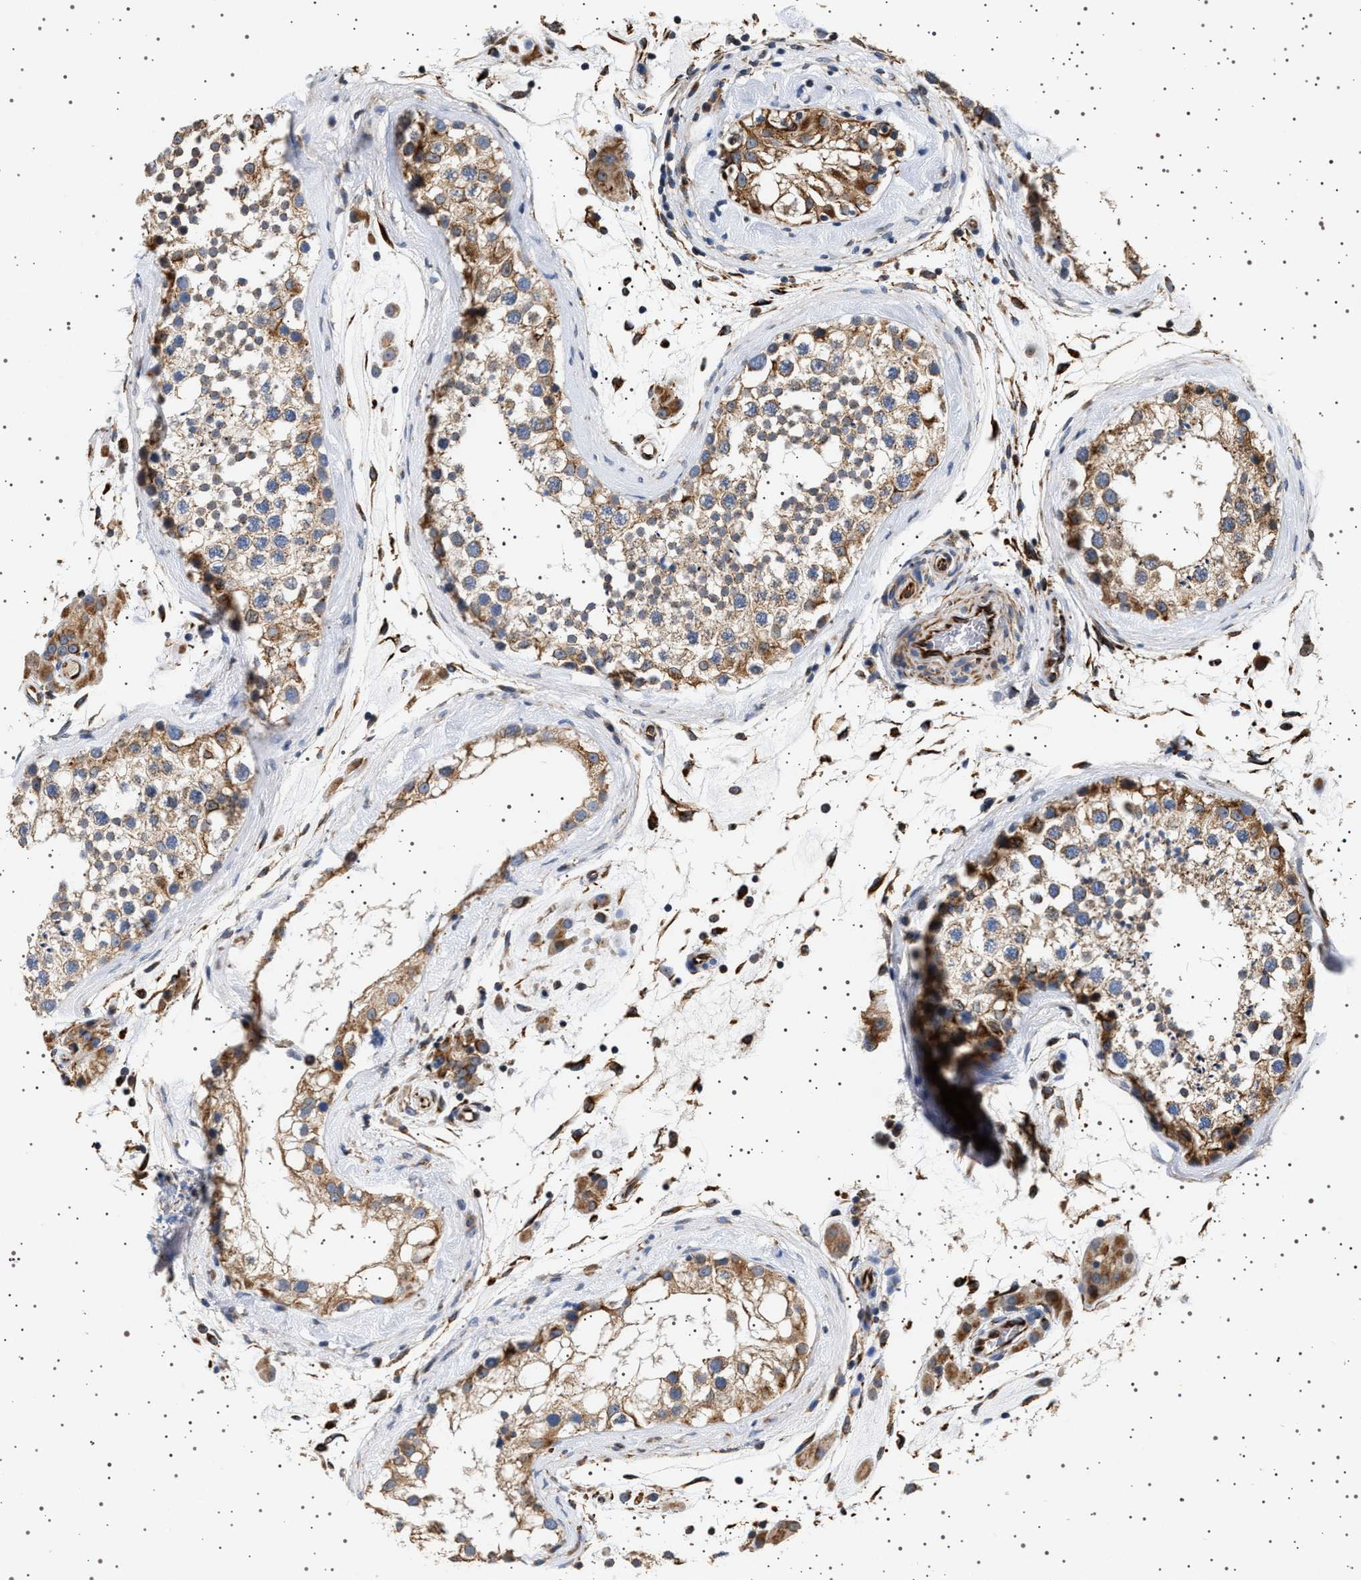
{"staining": {"intensity": "moderate", "quantity": ">75%", "location": "cytoplasmic/membranous"}, "tissue": "testis", "cell_type": "Cells in seminiferous ducts", "image_type": "normal", "snomed": [{"axis": "morphology", "description": "Normal tissue, NOS"}, {"axis": "topography", "description": "Testis"}], "caption": "A brown stain highlights moderate cytoplasmic/membranous positivity of a protein in cells in seminiferous ducts of unremarkable testis.", "gene": "TRUB2", "patient": {"sex": "male", "age": 46}}